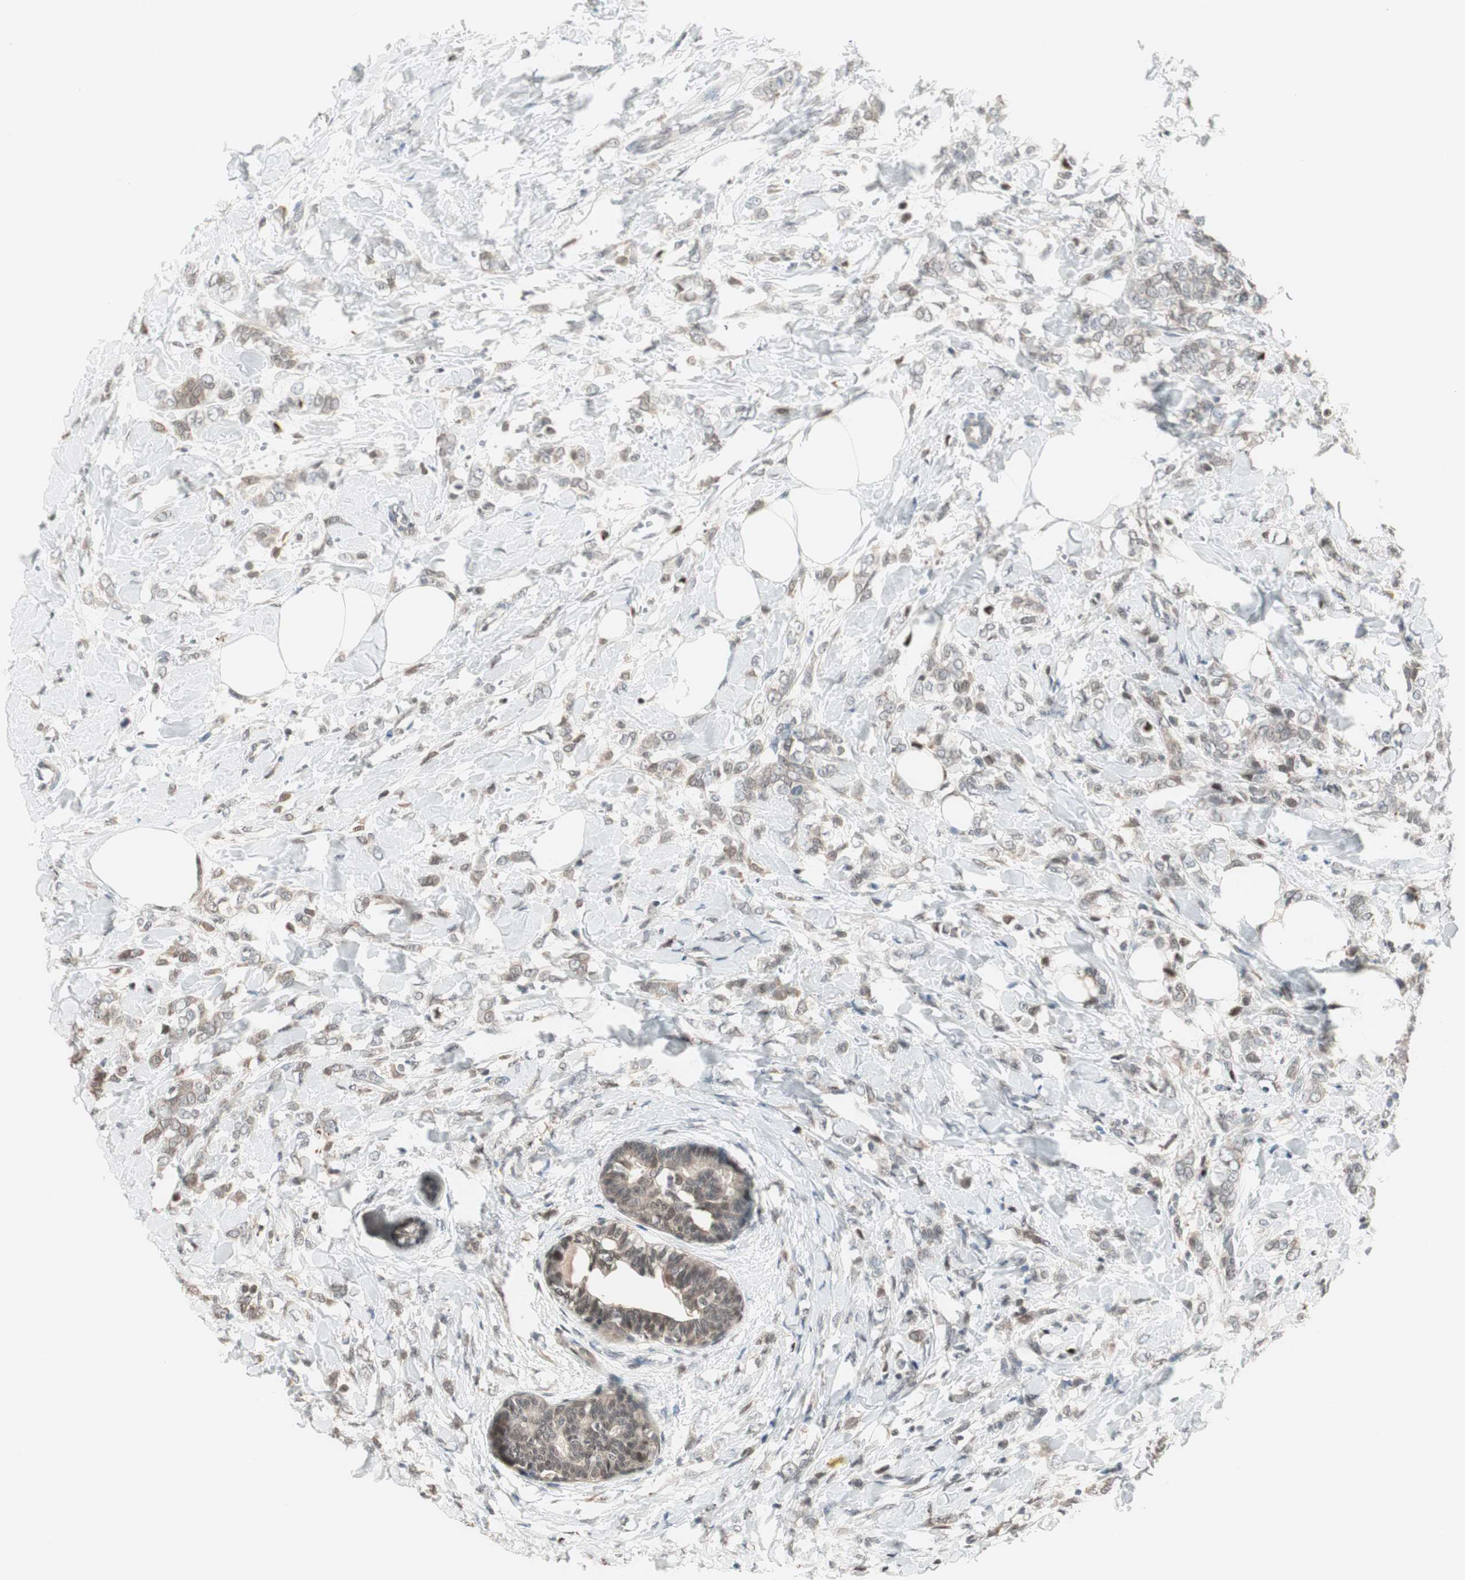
{"staining": {"intensity": "moderate", "quantity": ">75%", "location": "nuclear"}, "tissue": "breast cancer", "cell_type": "Tumor cells", "image_type": "cancer", "snomed": [{"axis": "morphology", "description": "Lobular carcinoma, in situ"}, {"axis": "morphology", "description": "Lobular carcinoma"}, {"axis": "topography", "description": "Breast"}], "caption": "Moderate nuclear staining is identified in about >75% of tumor cells in breast lobular carcinoma in situ.", "gene": "LONP2", "patient": {"sex": "female", "age": 41}}